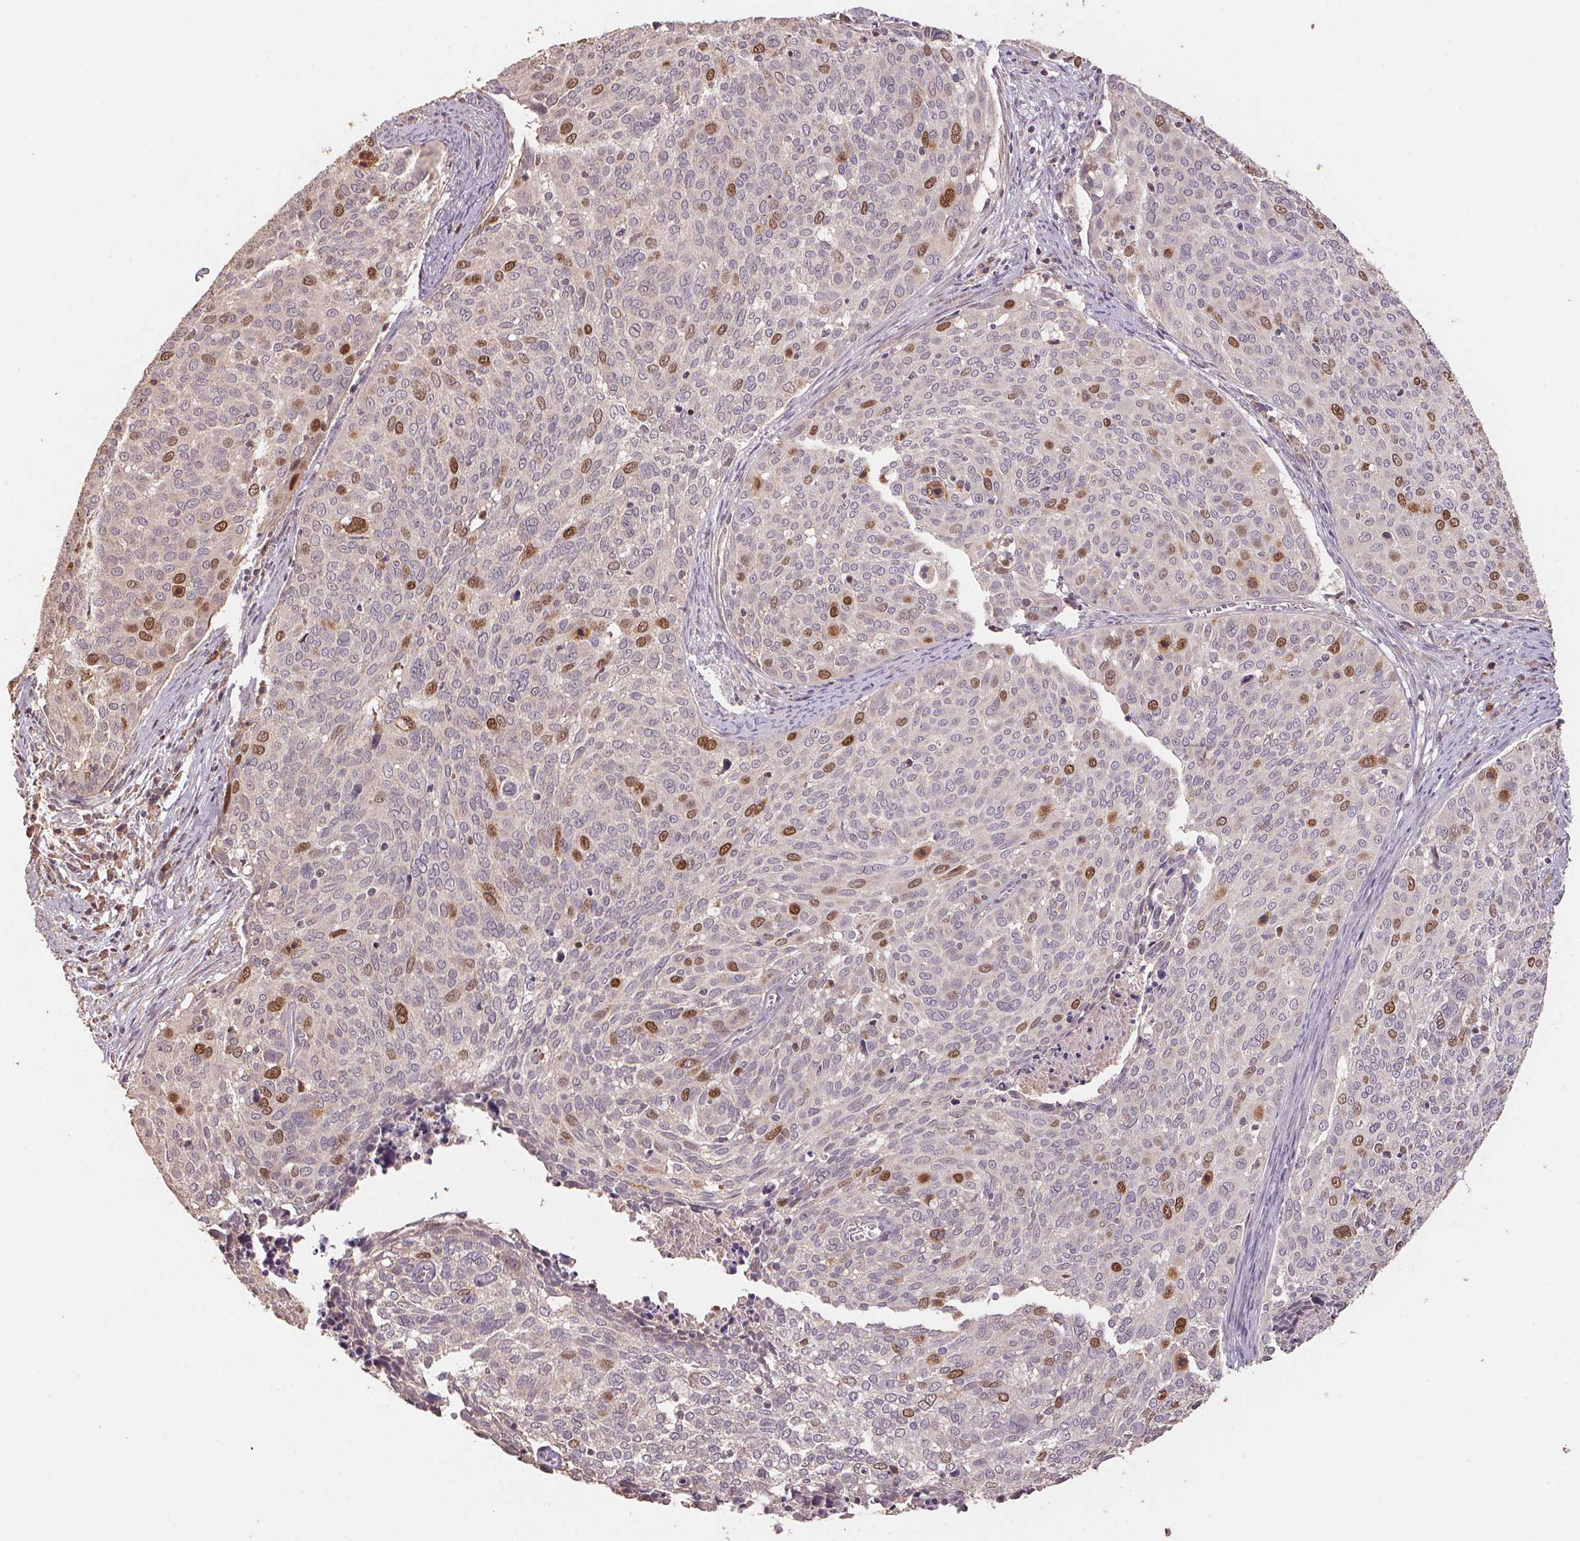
{"staining": {"intensity": "strong", "quantity": "<25%", "location": "nuclear"}, "tissue": "cervical cancer", "cell_type": "Tumor cells", "image_type": "cancer", "snomed": [{"axis": "morphology", "description": "Squamous cell carcinoma, NOS"}, {"axis": "topography", "description": "Cervix"}], "caption": "Tumor cells show medium levels of strong nuclear expression in approximately <25% of cells in cervical cancer (squamous cell carcinoma).", "gene": "CENPF", "patient": {"sex": "female", "age": 39}}